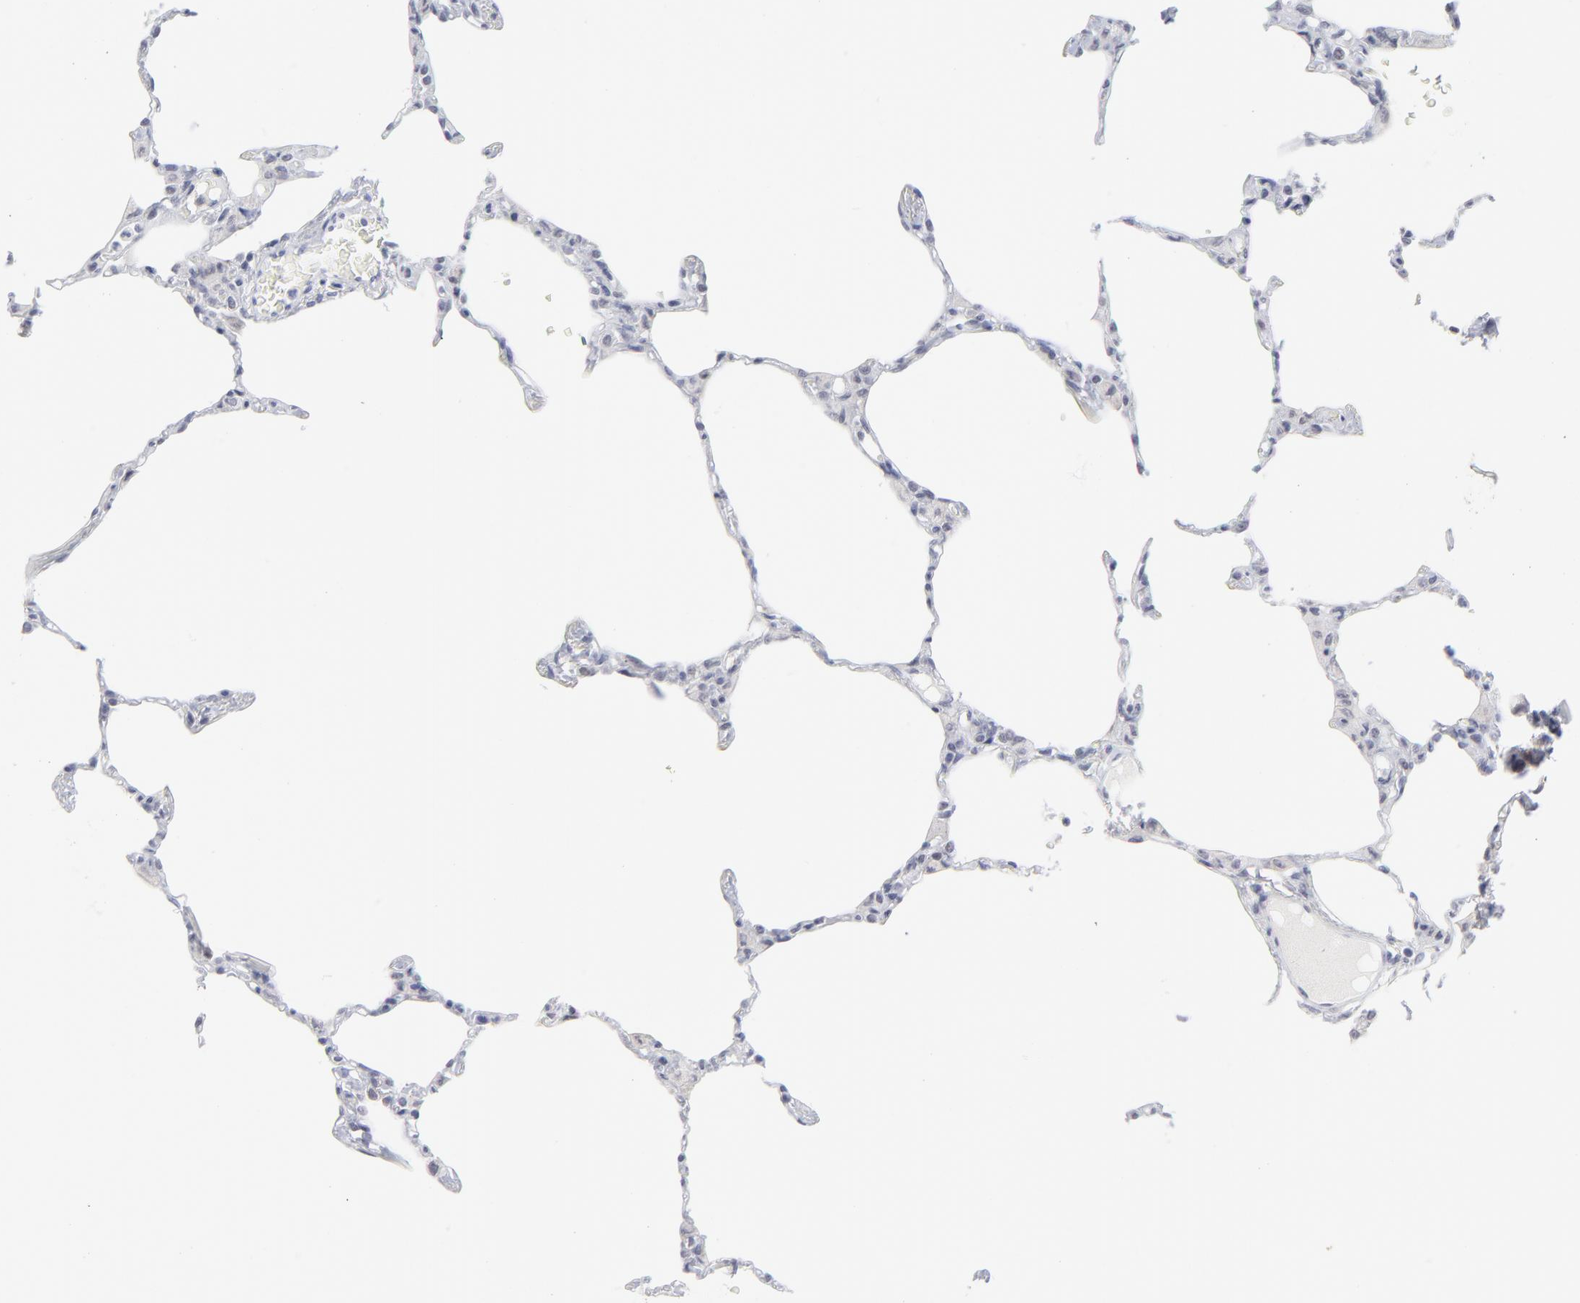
{"staining": {"intensity": "negative", "quantity": "none", "location": "none"}, "tissue": "lung", "cell_type": "Alveolar cells", "image_type": "normal", "snomed": [{"axis": "morphology", "description": "Normal tissue, NOS"}, {"axis": "topography", "description": "Lung"}], "caption": "This is a micrograph of immunohistochemistry (IHC) staining of normal lung, which shows no expression in alveolar cells. (Immunohistochemistry (ihc), brightfield microscopy, high magnification).", "gene": "CCR2", "patient": {"sex": "female", "age": 49}}